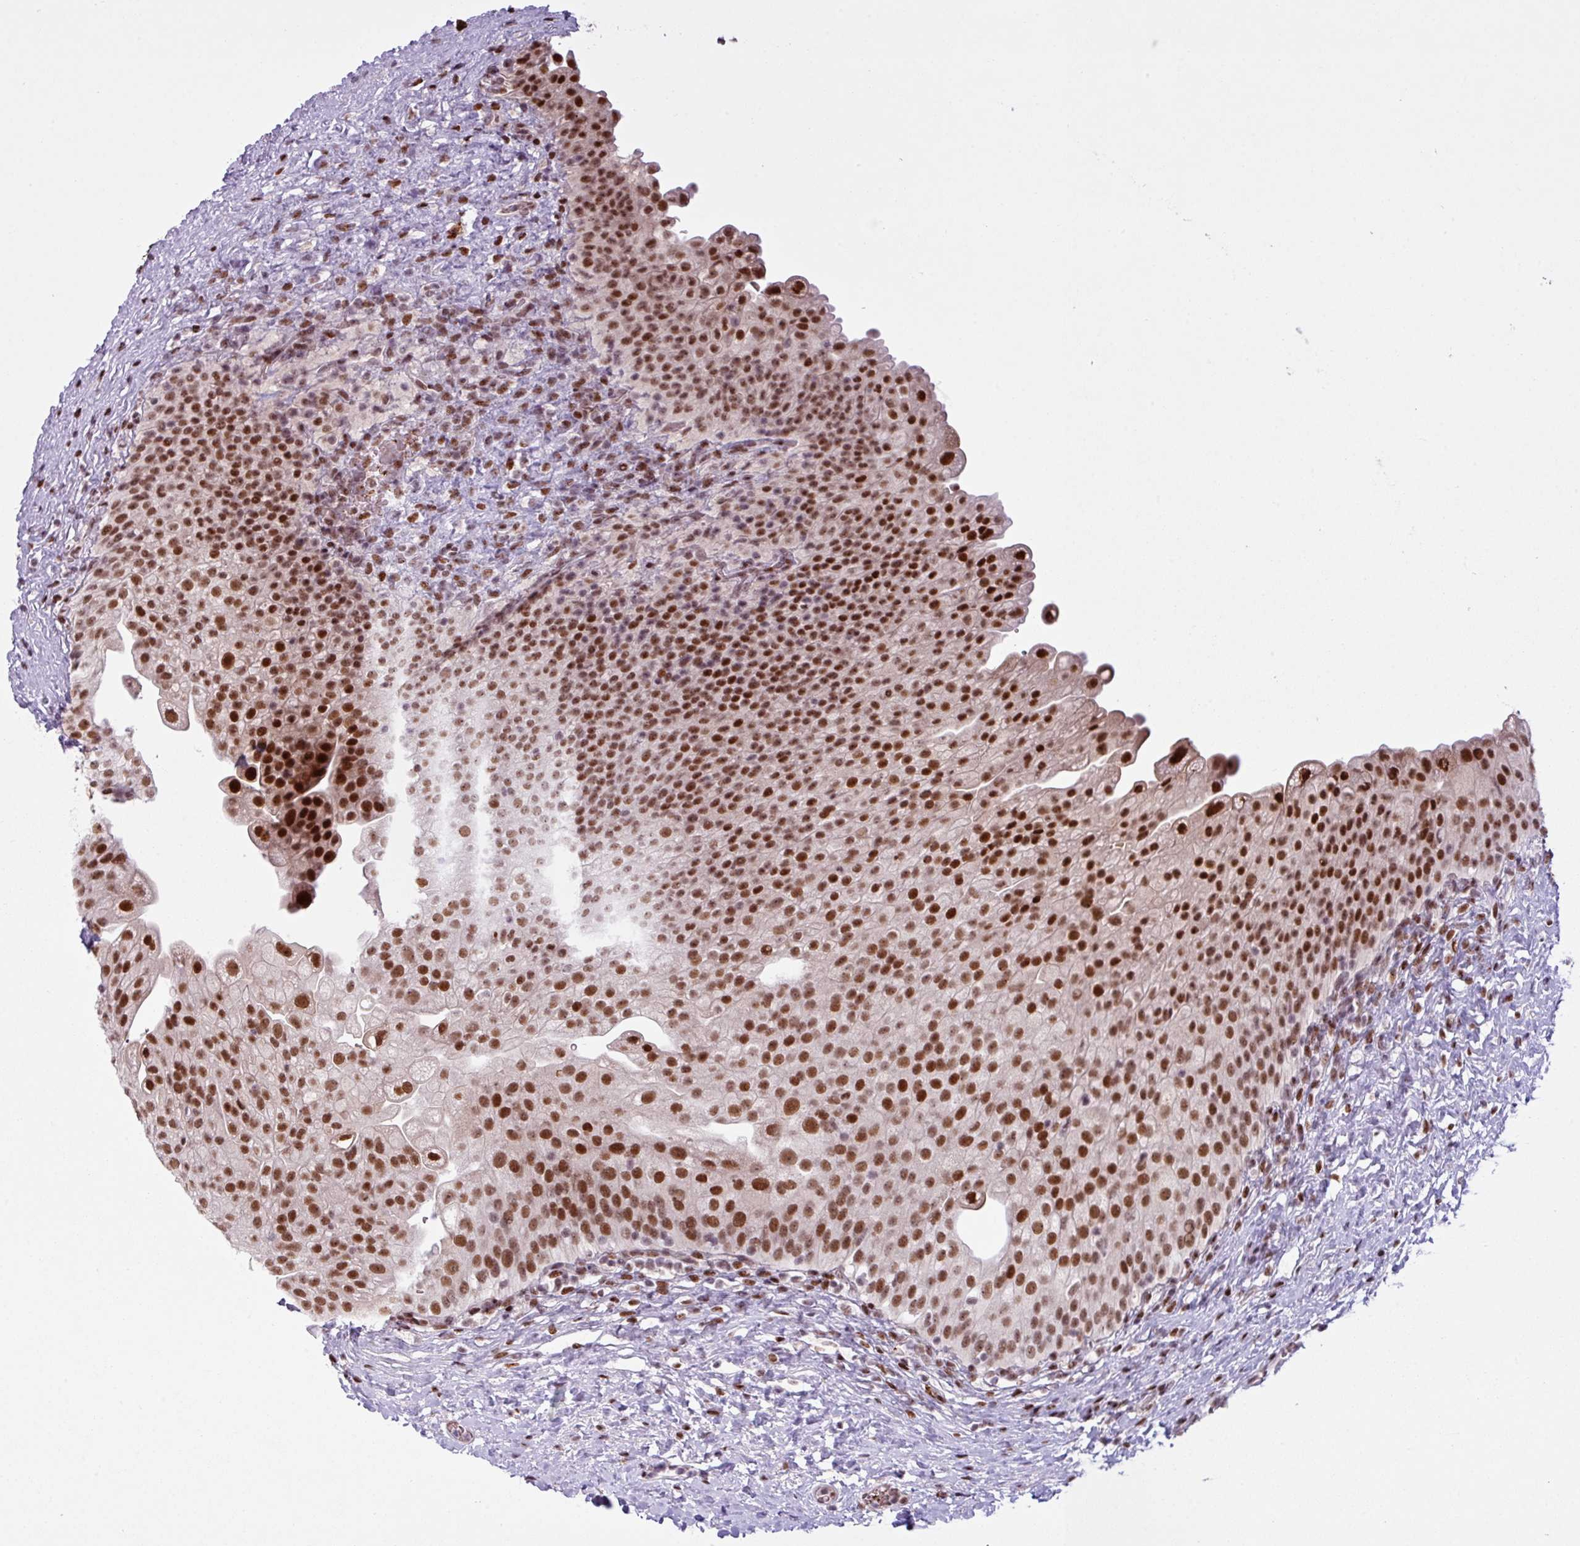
{"staining": {"intensity": "strong", "quantity": ">75%", "location": "nuclear"}, "tissue": "urinary bladder", "cell_type": "Urothelial cells", "image_type": "normal", "snomed": [{"axis": "morphology", "description": "Normal tissue, NOS"}, {"axis": "topography", "description": "Urinary bladder"}], "caption": "A micrograph of human urinary bladder stained for a protein exhibits strong nuclear brown staining in urothelial cells.", "gene": "PRDM5", "patient": {"sex": "female", "age": 27}}